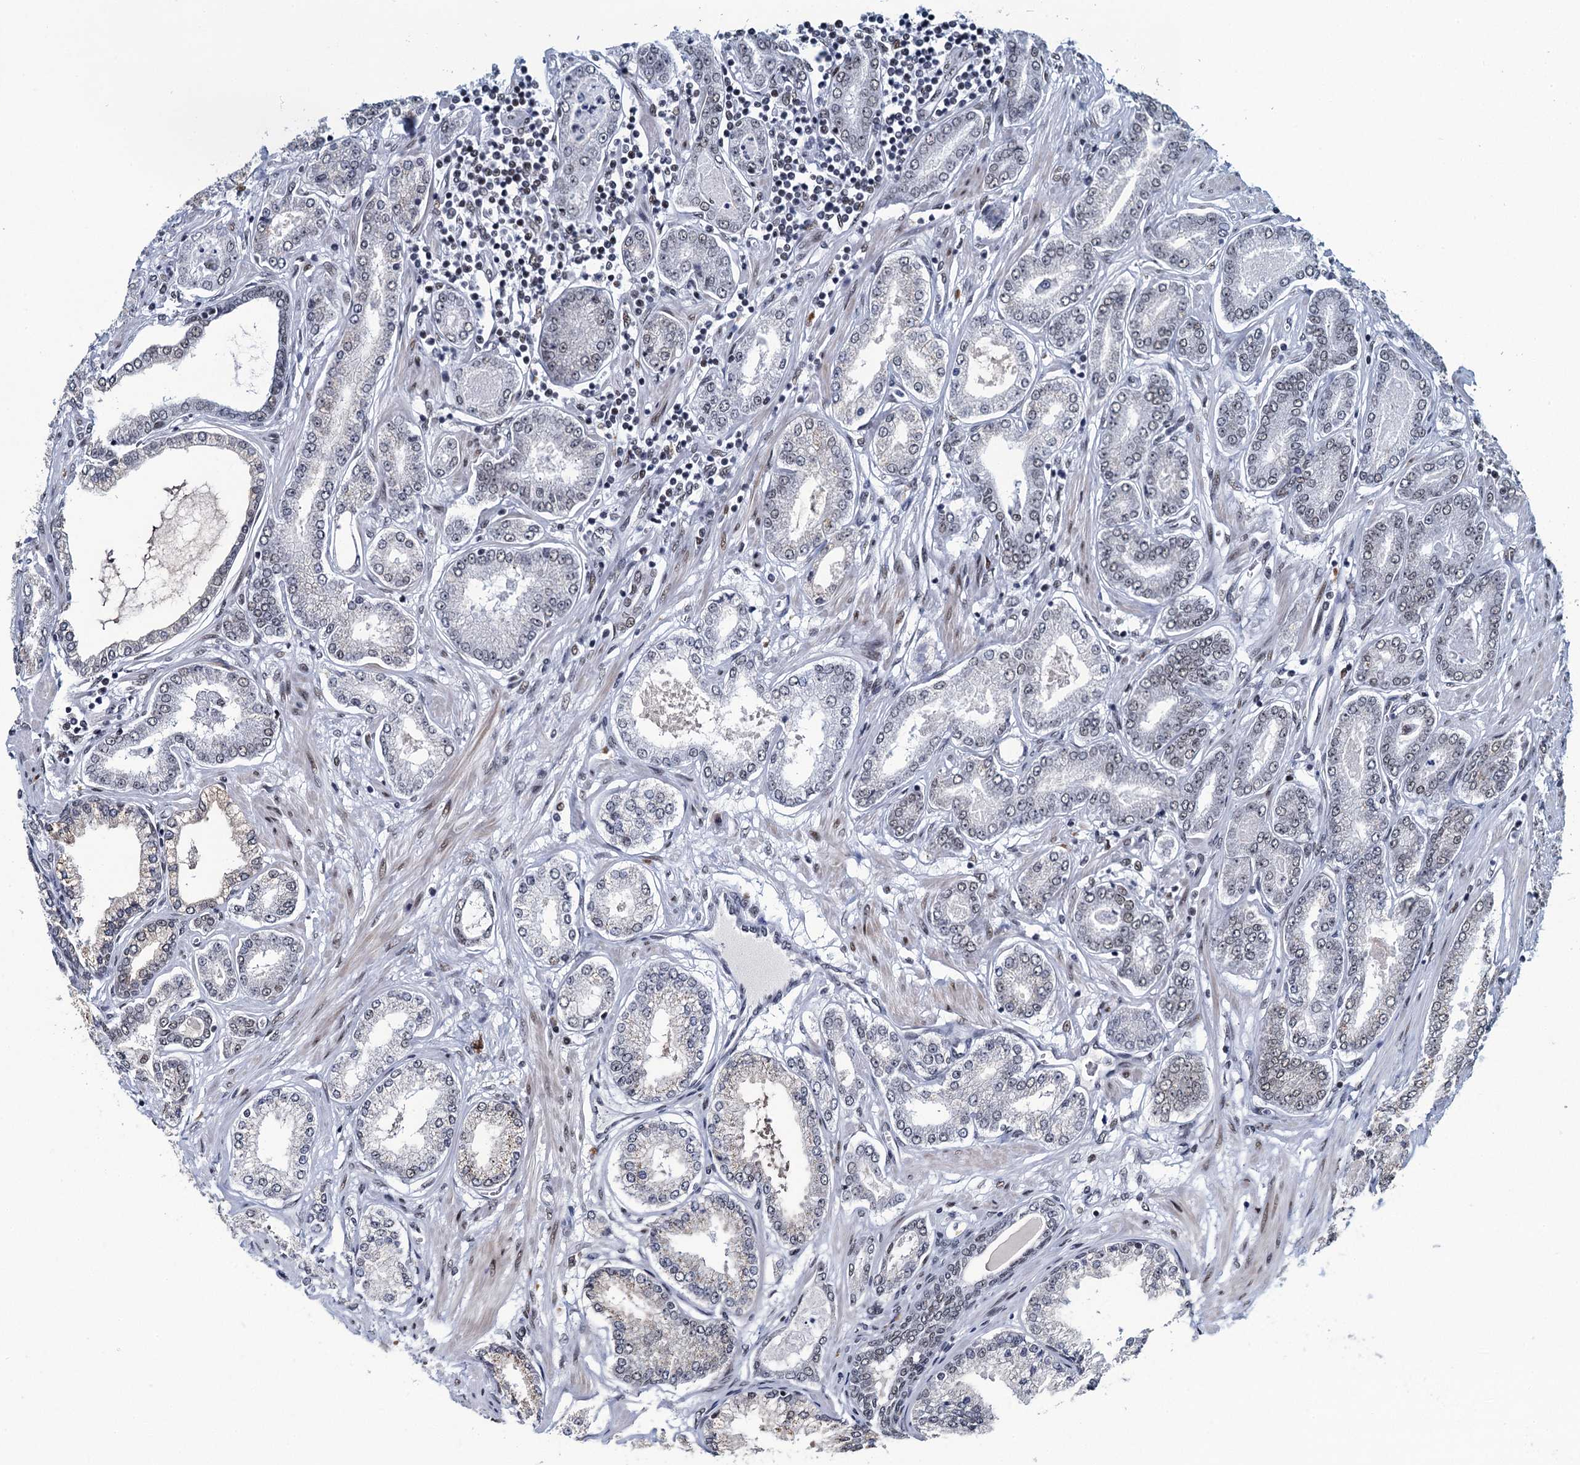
{"staining": {"intensity": "weak", "quantity": "25%-75%", "location": "nuclear"}, "tissue": "prostate cancer", "cell_type": "Tumor cells", "image_type": "cancer", "snomed": [{"axis": "morphology", "description": "Adenocarcinoma, Low grade"}, {"axis": "topography", "description": "Prostate"}], "caption": "Protein staining of prostate cancer (adenocarcinoma (low-grade)) tissue exhibits weak nuclear expression in about 25%-75% of tumor cells.", "gene": "HNRNPUL2", "patient": {"sex": "male", "age": 63}}